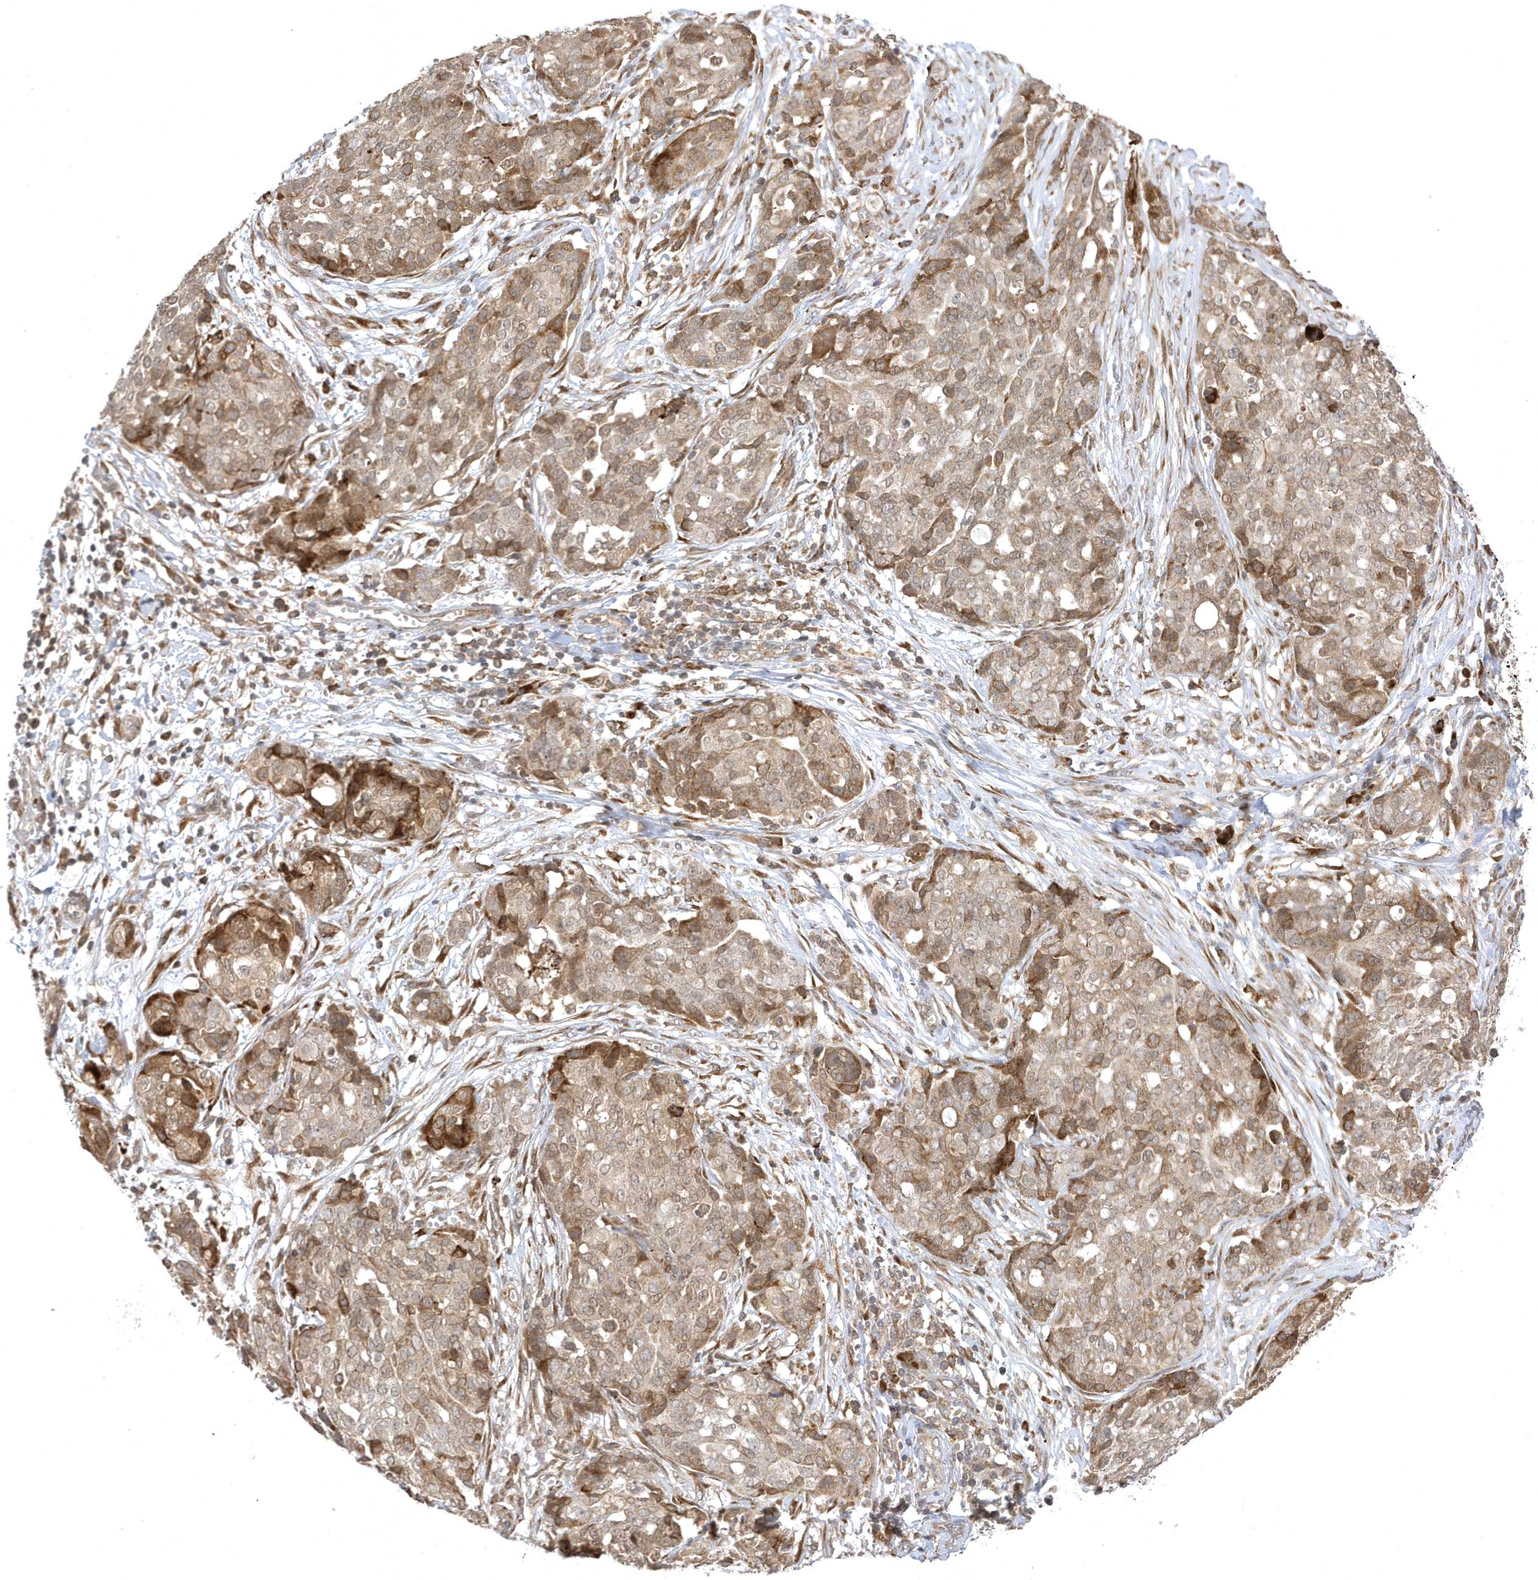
{"staining": {"intensity": "moderate", "quantity": ">75%", "location": "cytoplasmic/membranous"}, "tissue": "ovarian cancer", "cell_type": "Tumor cells", "image_type": "cancer", "snomed": [{"axis": "morphology", "description": "Cystadenocarcinoma, serous, NOS"}, {"axis": "topography", "description": "Soft tissue"}, {"axis": "topography", "description": "Ovary"}], "caption": "Immunohistochemistry (IHC) staining of ovarian cancer, which shows medium levels of moderate cytoplasmic/membranous positivity in about >75% of tumor cells indicating moderate cytoplasmic/membranous protein positivity. The staining was performed using DAB (brown) for protein detection and nuclei were counterstained in hematoxylin (blue).", "gene": "METTL21A", "patient": {"sex": "female", "age": 57}}